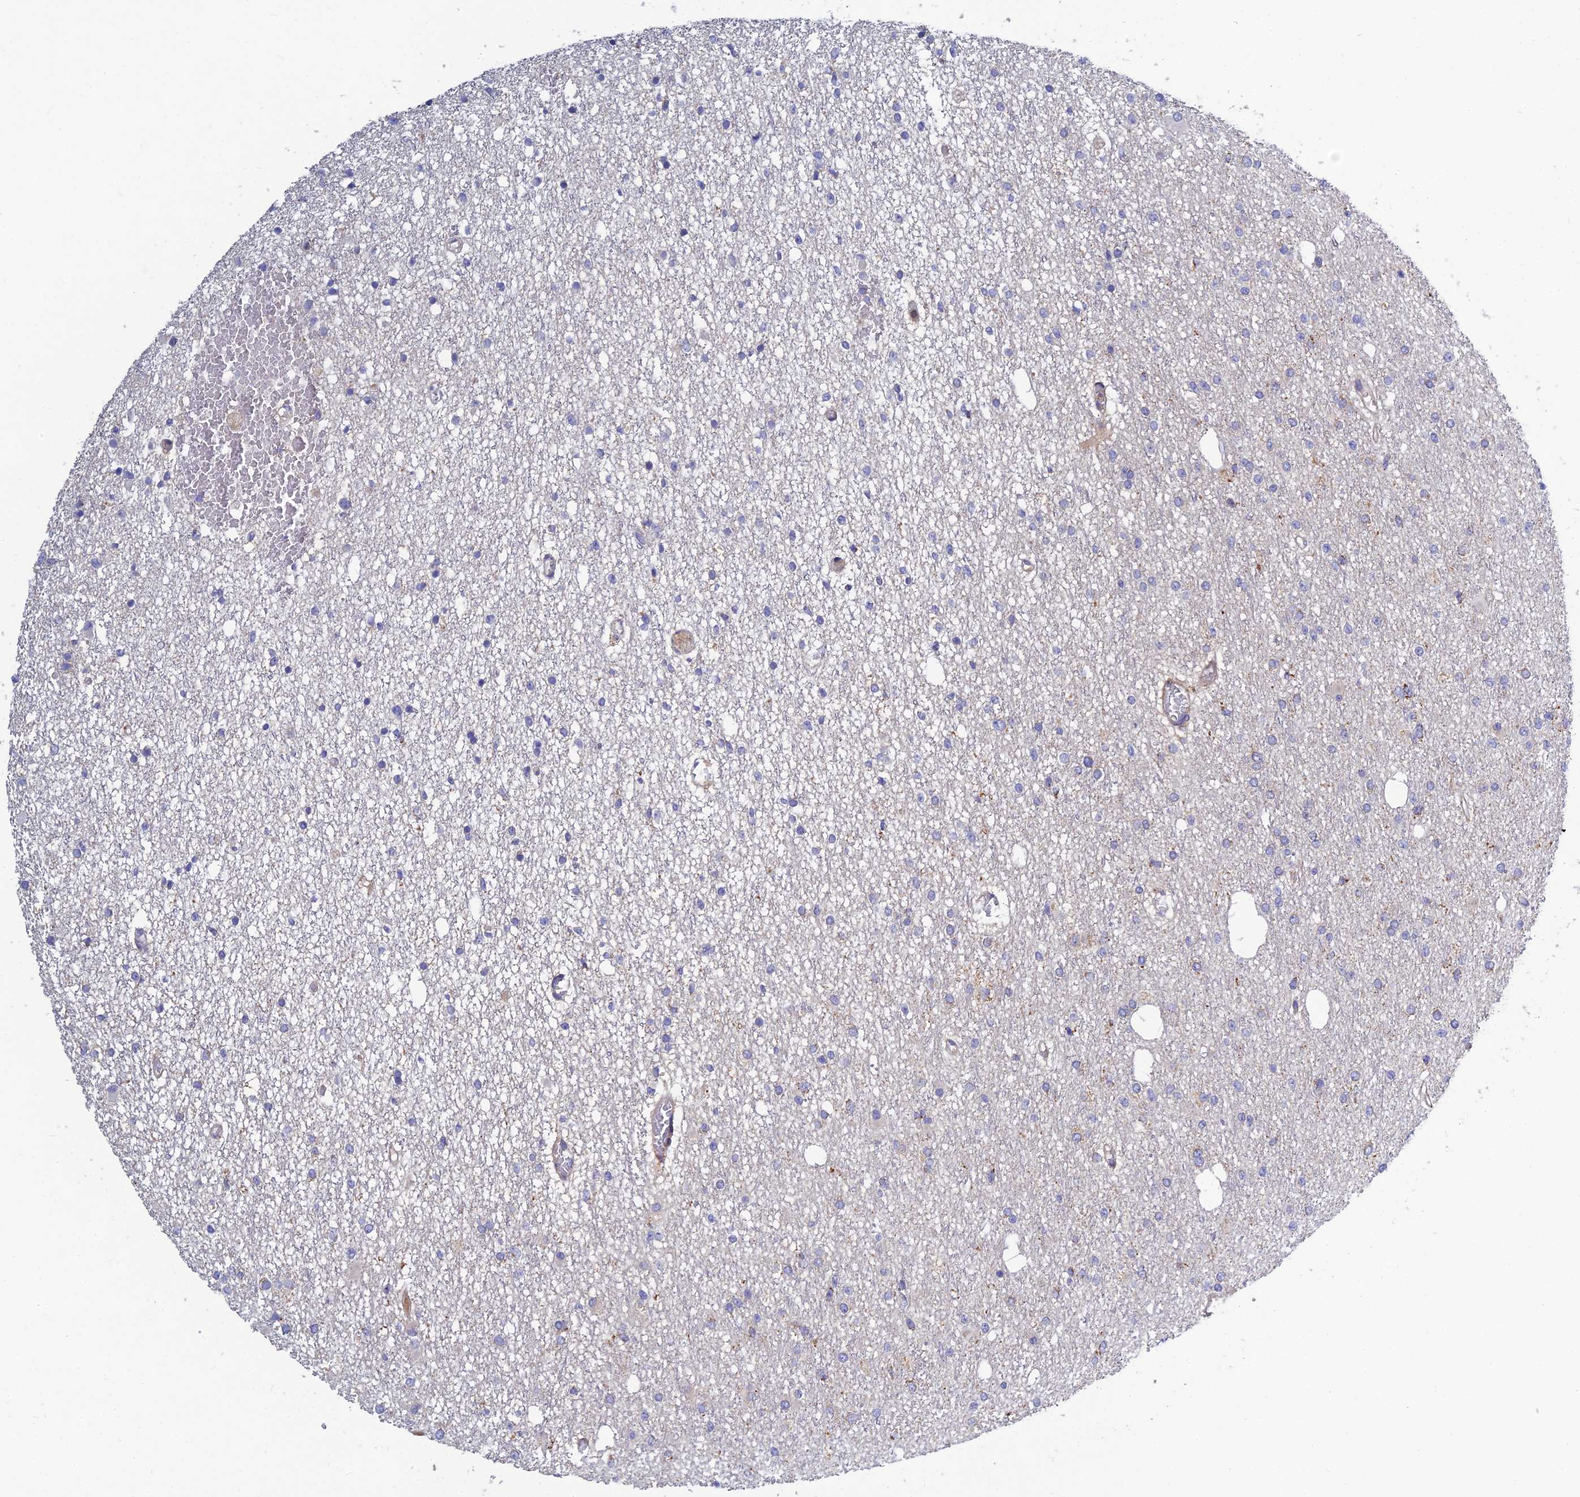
{"staining": {"intensity": "negative", "quantity": "none", "location": "none"}, "tissue": "glioma", "cell_type": "Tumor cells", "image_type": "cancer", "snomed": [{"axis": "morphology", "description": "Glioma, malignant, Low grade"}, {"axis": "topography", "description": "Brain"}], "caption": "High power microscopy image of an immunohistochemistry (IHC) image of malignant glioma (low-grade), revealing no significant staining in tumor cells.", "gene": "RIC8B", "patient": {"sex": "female", "age": 22}}